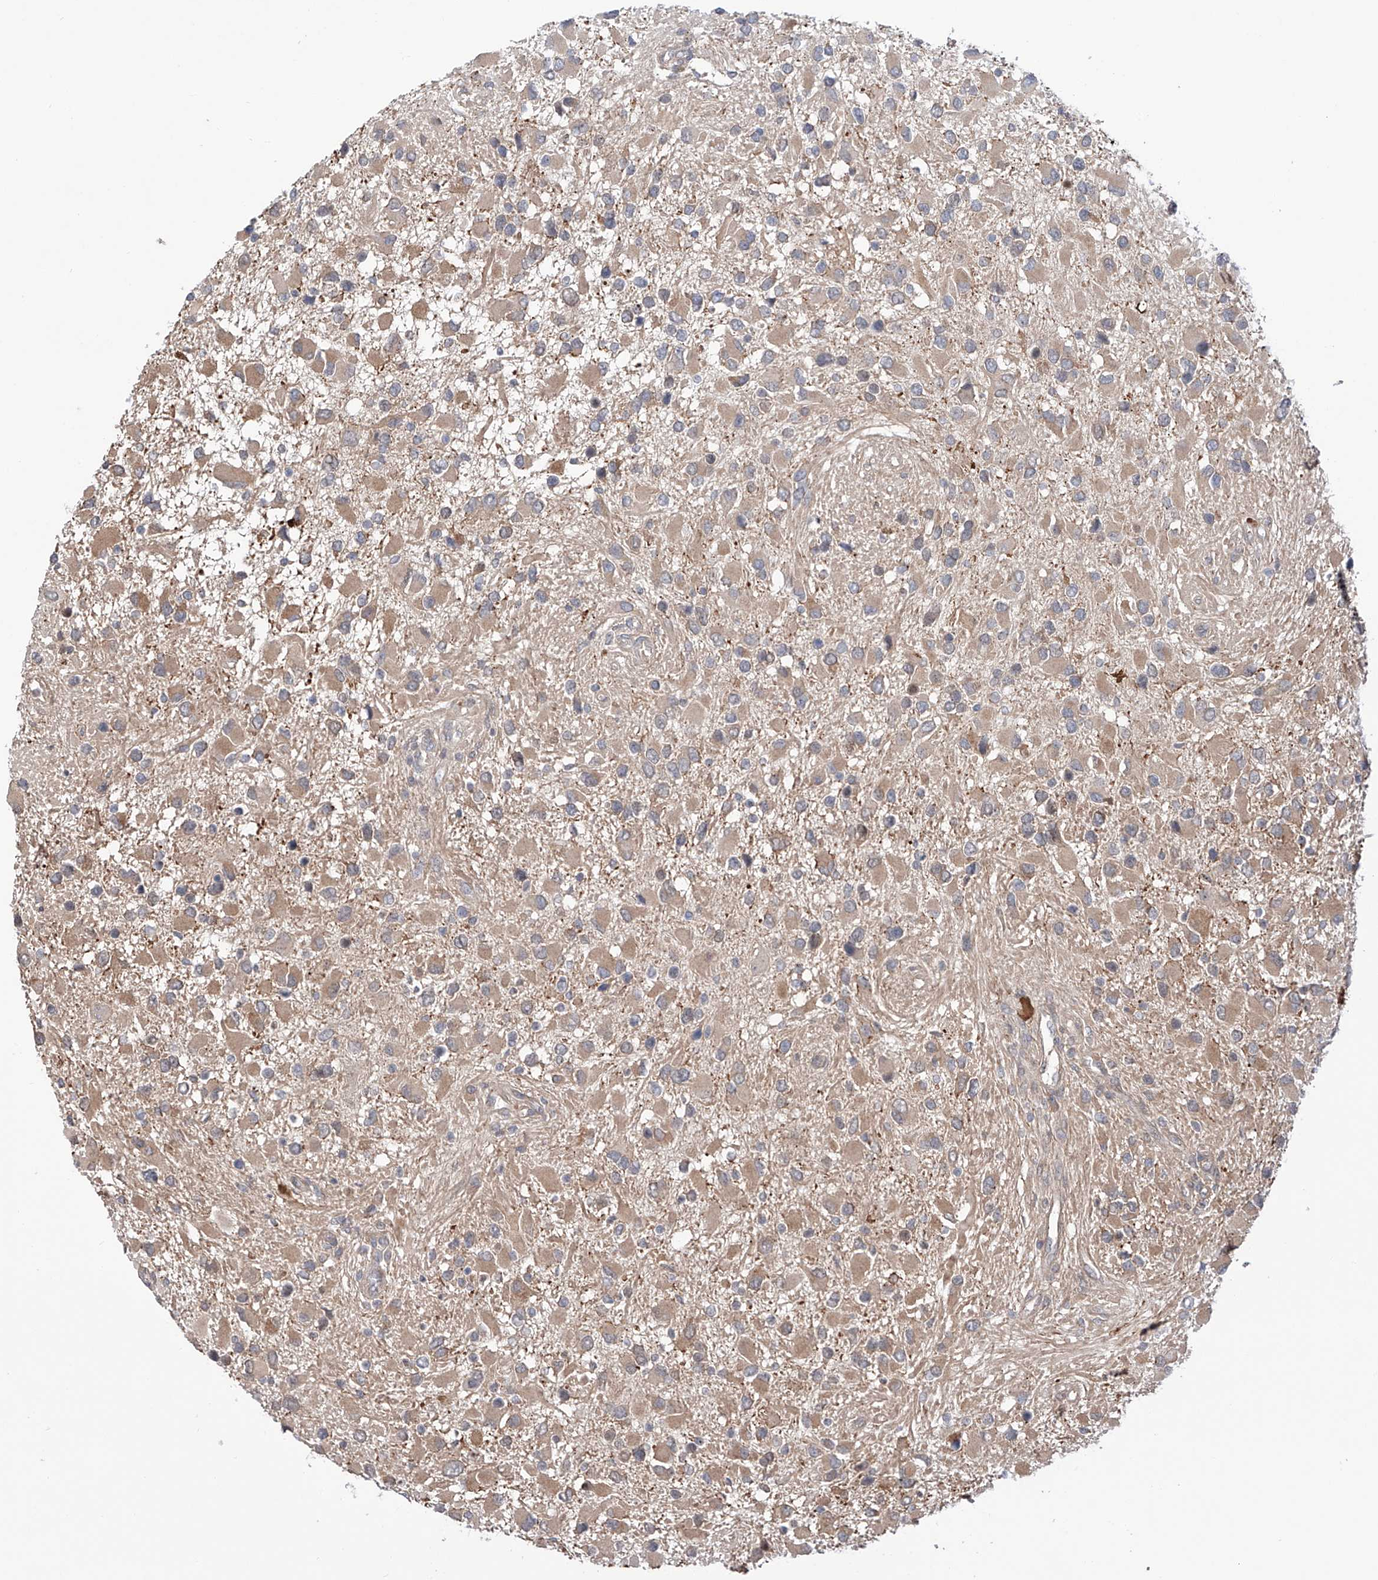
{"staining": {"intensity": "weak", "quantity": ">75%", "location": "cytoplasmic/membranous"}, "tissue": "glioma", "cell_type": "Tumor cells", "image_type": "cancer", "snomed": [{"axis": "morphology", "description": "Glioma, malignant, High grade"}, {"axis": "topography", "description": "Brain"}], "caption": "Immunohistochemical staining of human malignant glioma (high-grade) displays weak cytoplasmic/membranous protein staining in approximately >75% of tumor cells.", "gene": "PGGT1B", "patient": {"sex": "male", "age": 53}}